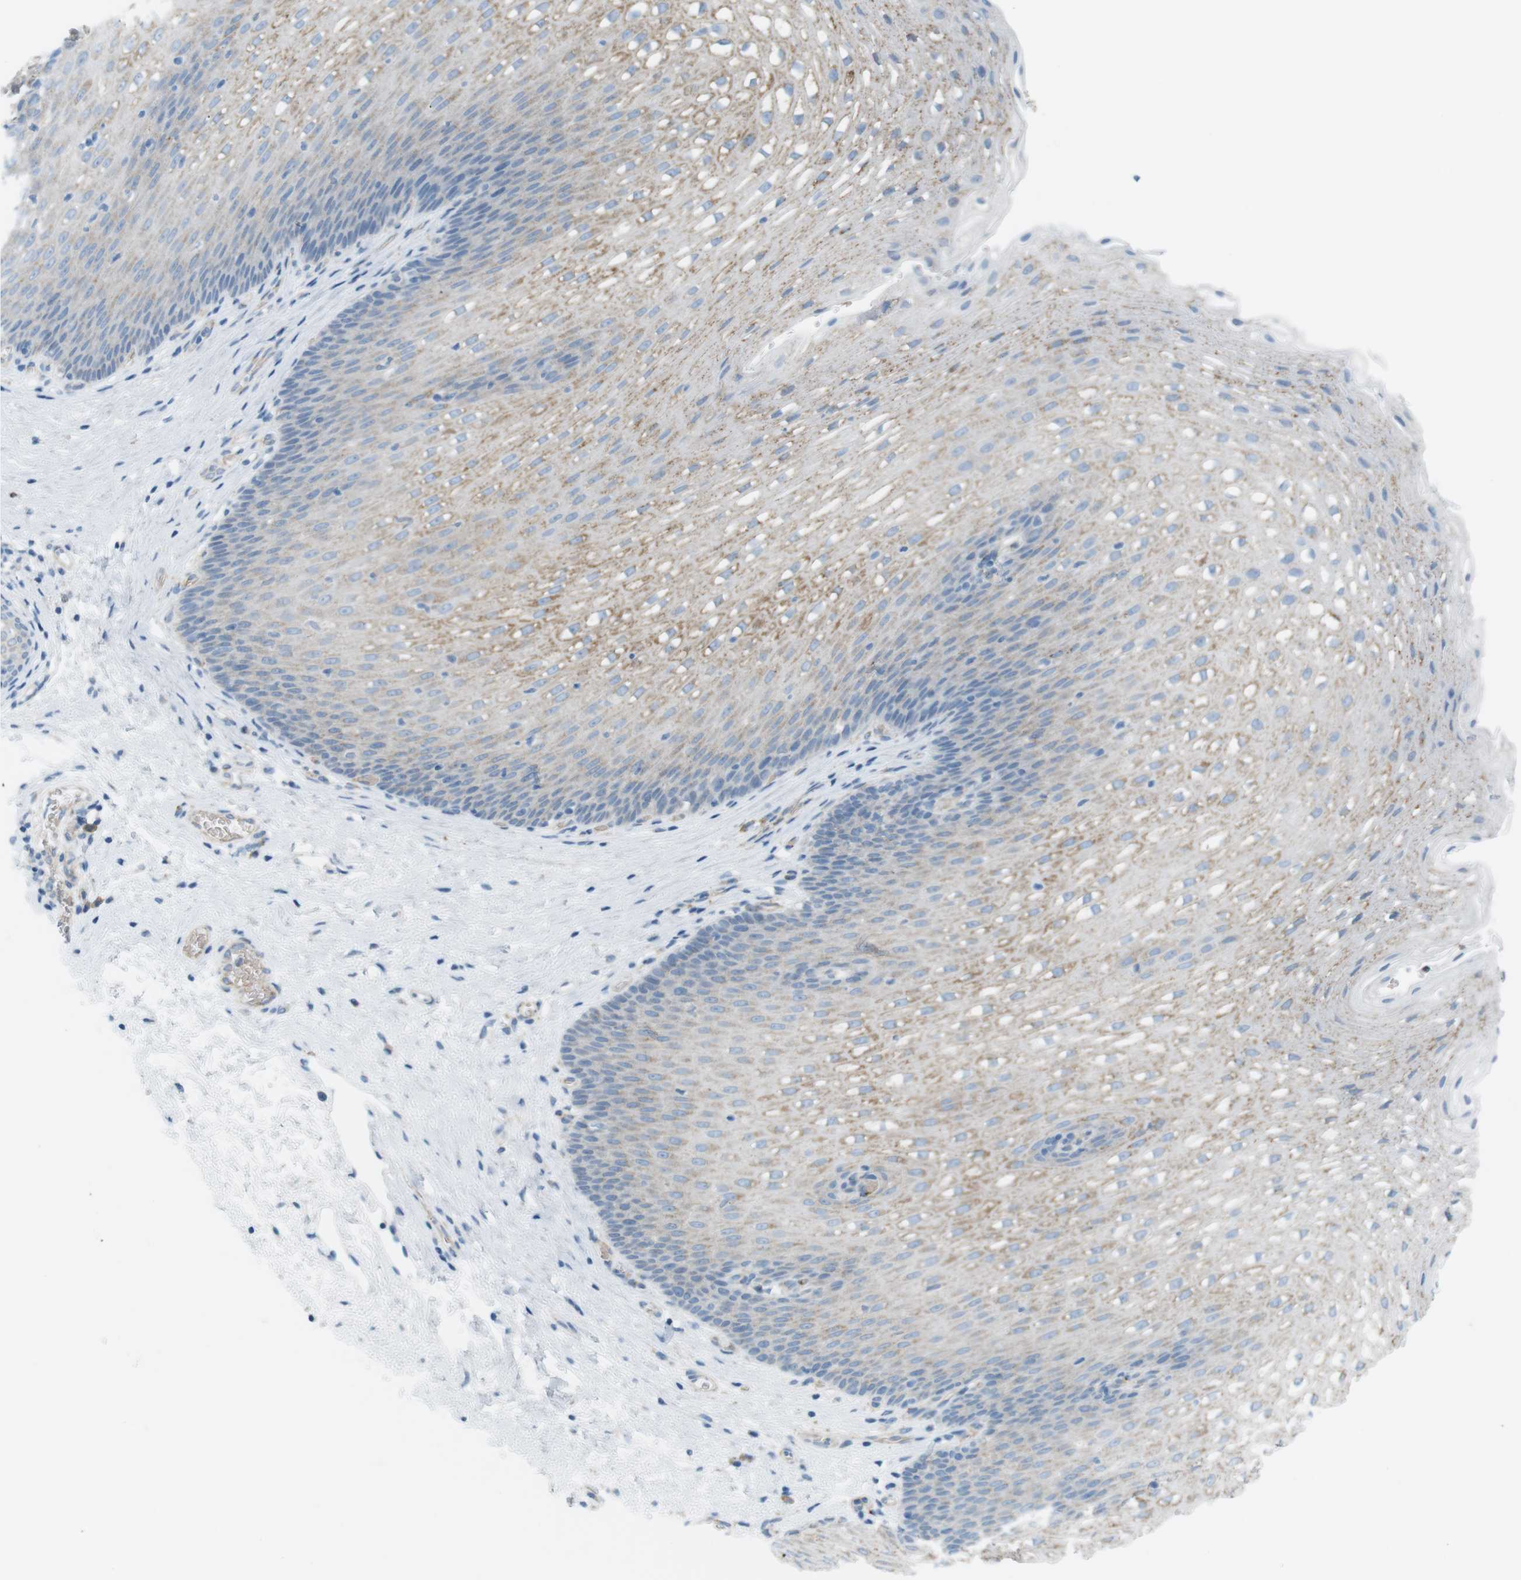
{"staining": {"intensity": "weak", "quantity": "<25%", "location": "cytoplasmic/membranous"}, "tissue": "esophagus", "cell_type": "Squamous epithelial cells", "image_type": "normal", "snomed": [{"axis": "morphology", "description": "Normal tissue, NOS"}, {"axis": "topography", "description": "Esophagus"}], "caption": "Immunohistochemistry (IHC) image of normal esophagus stained for a protein (brown), which reveals no expression in squamous epithelial cells.", "gene": "VAMP1", "patient": {"sex": "male", "age": 48}}